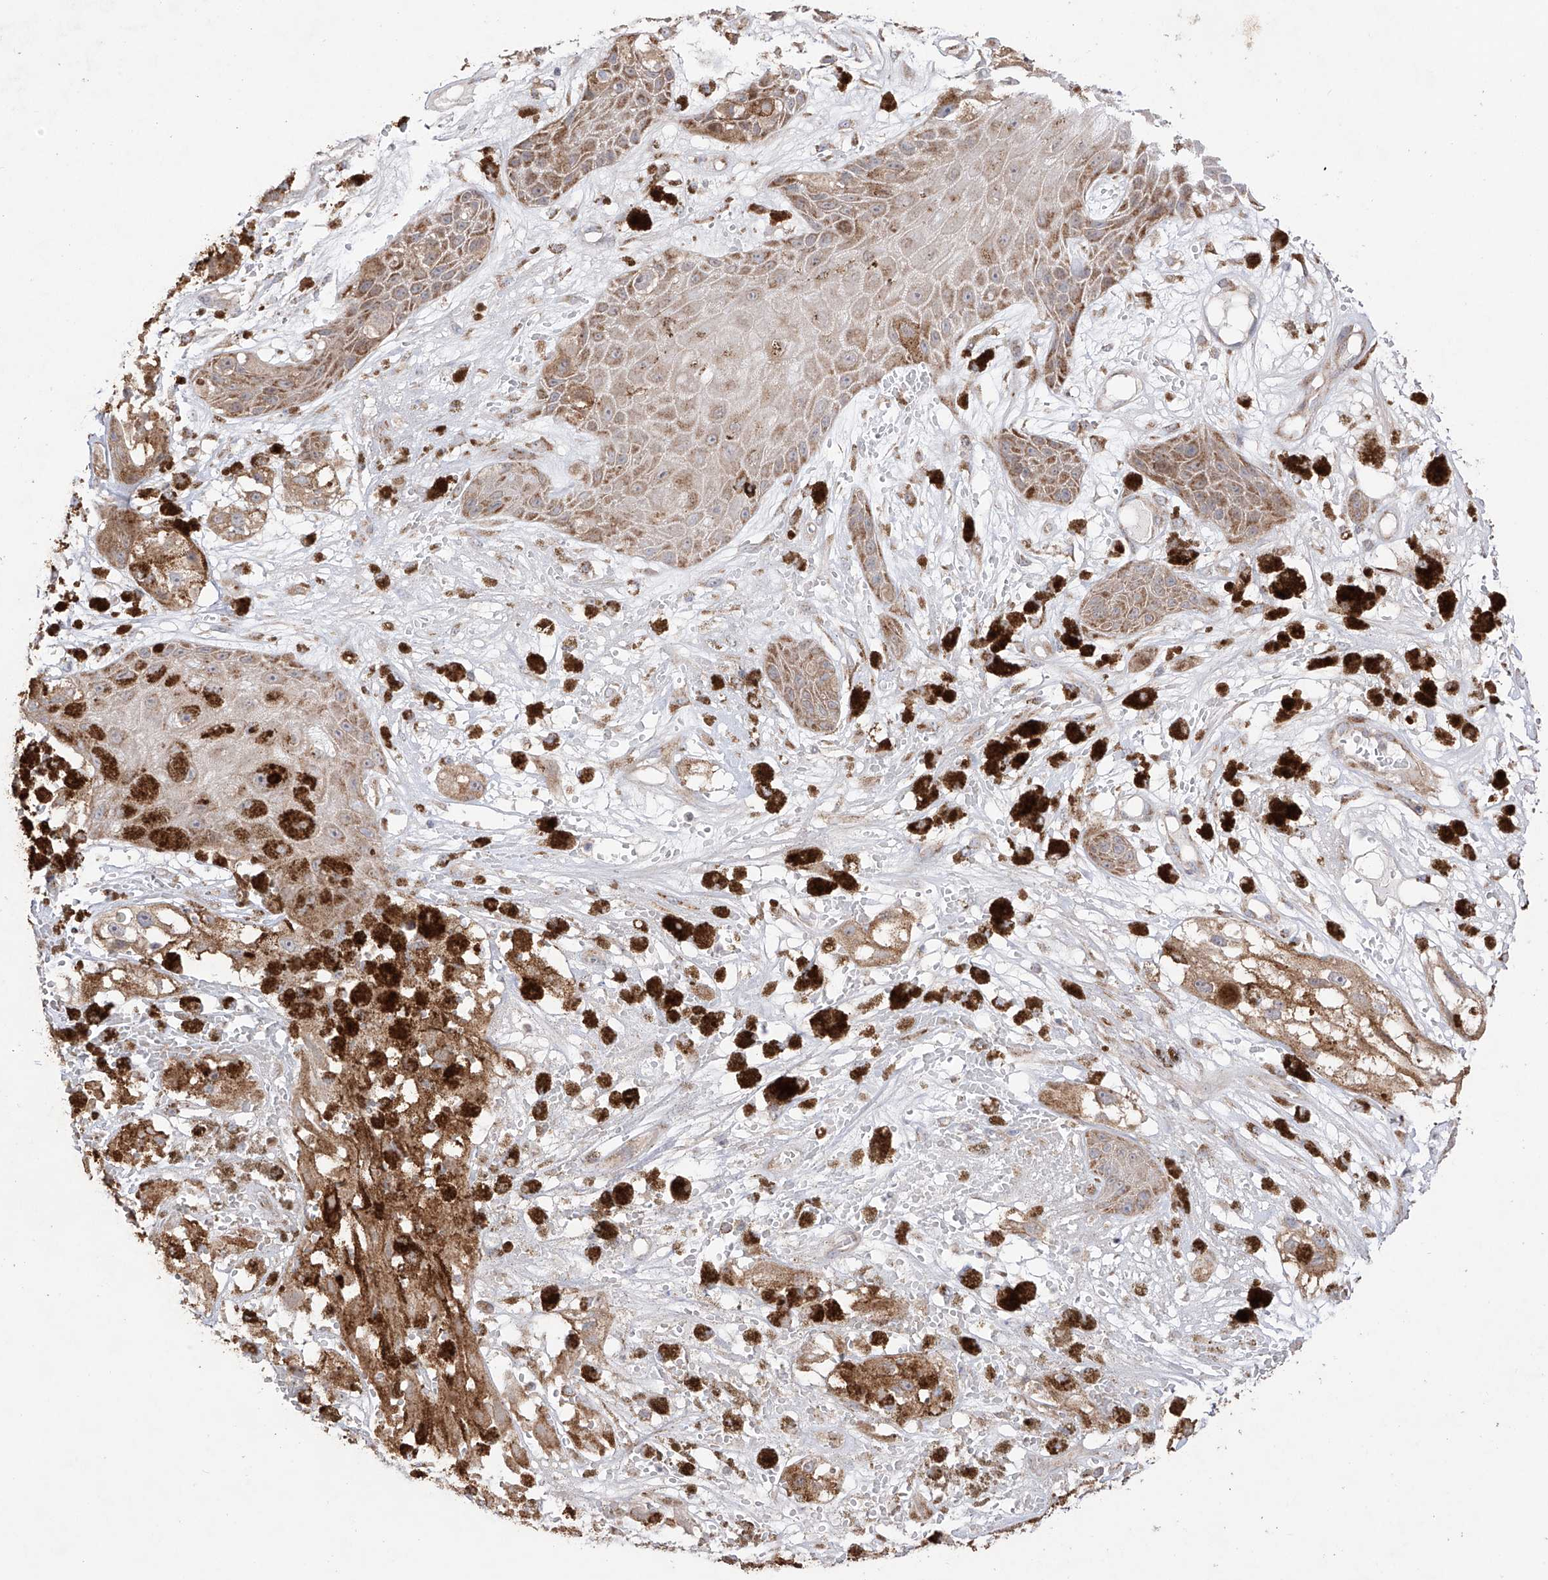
{"staining": {"intensity": "moderate", "quantity": "25%-75%", "location": "cytoplasmic/membranous"}, "tissue": "melanoma", "cell_type": "Tumor cells", "image_type": "cancer", "snomed": [{"axis": "morphology", "description": "Malignant melanoma, NOS"}, {"axis": "topography", "description": "Skin"}], "caption": "A medium amount of moderate cytoplasmic/membranous positivity is seen in approximately 25%-75% of tumor cells in malignant melanoma tissue. (brown staining indicates protein expression, while blue staining denotes nuclei).", "gene": "YKT6", "patient": {"sex": "male", "age": 88}}